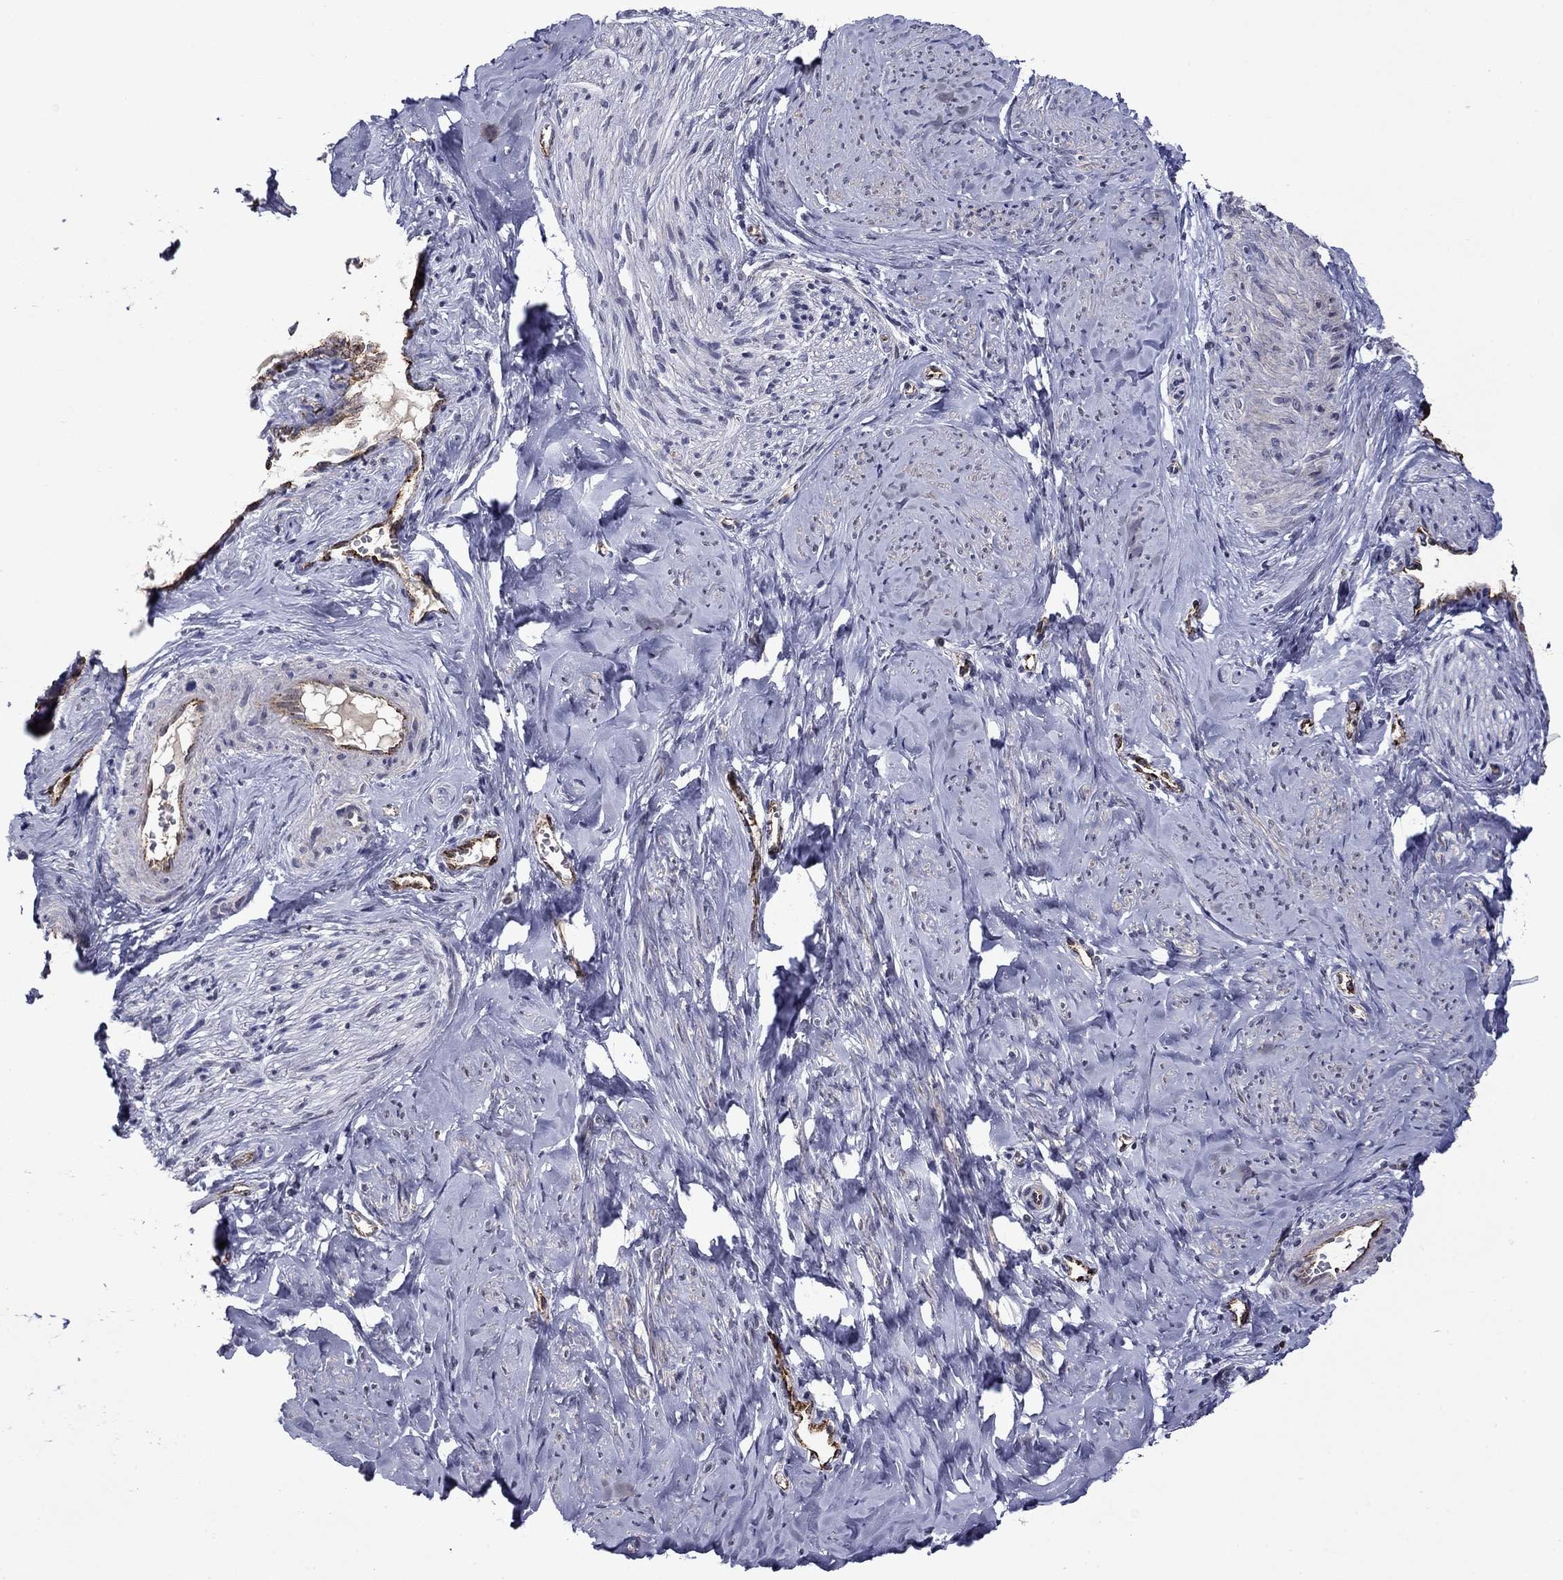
{"staining": {"intensity": "negative", "quantity": "none", "location": "none"}, "tissue": "smooth muscle", "cell_type": "Smooth muscle cells", "image_type": "normal", "snomed": [{"axis": "morphology", "description": "Normal tissue, NOS"}, {"axis": "topography", "description": "Smooth muscle"}], "caption": "Immunohistochemistry (IHC) of normal human smooth muscle shows no staining in smooth muscle cells.", "gene": "SLITRK1", "patient": {"sex": "female", "age": 48}}